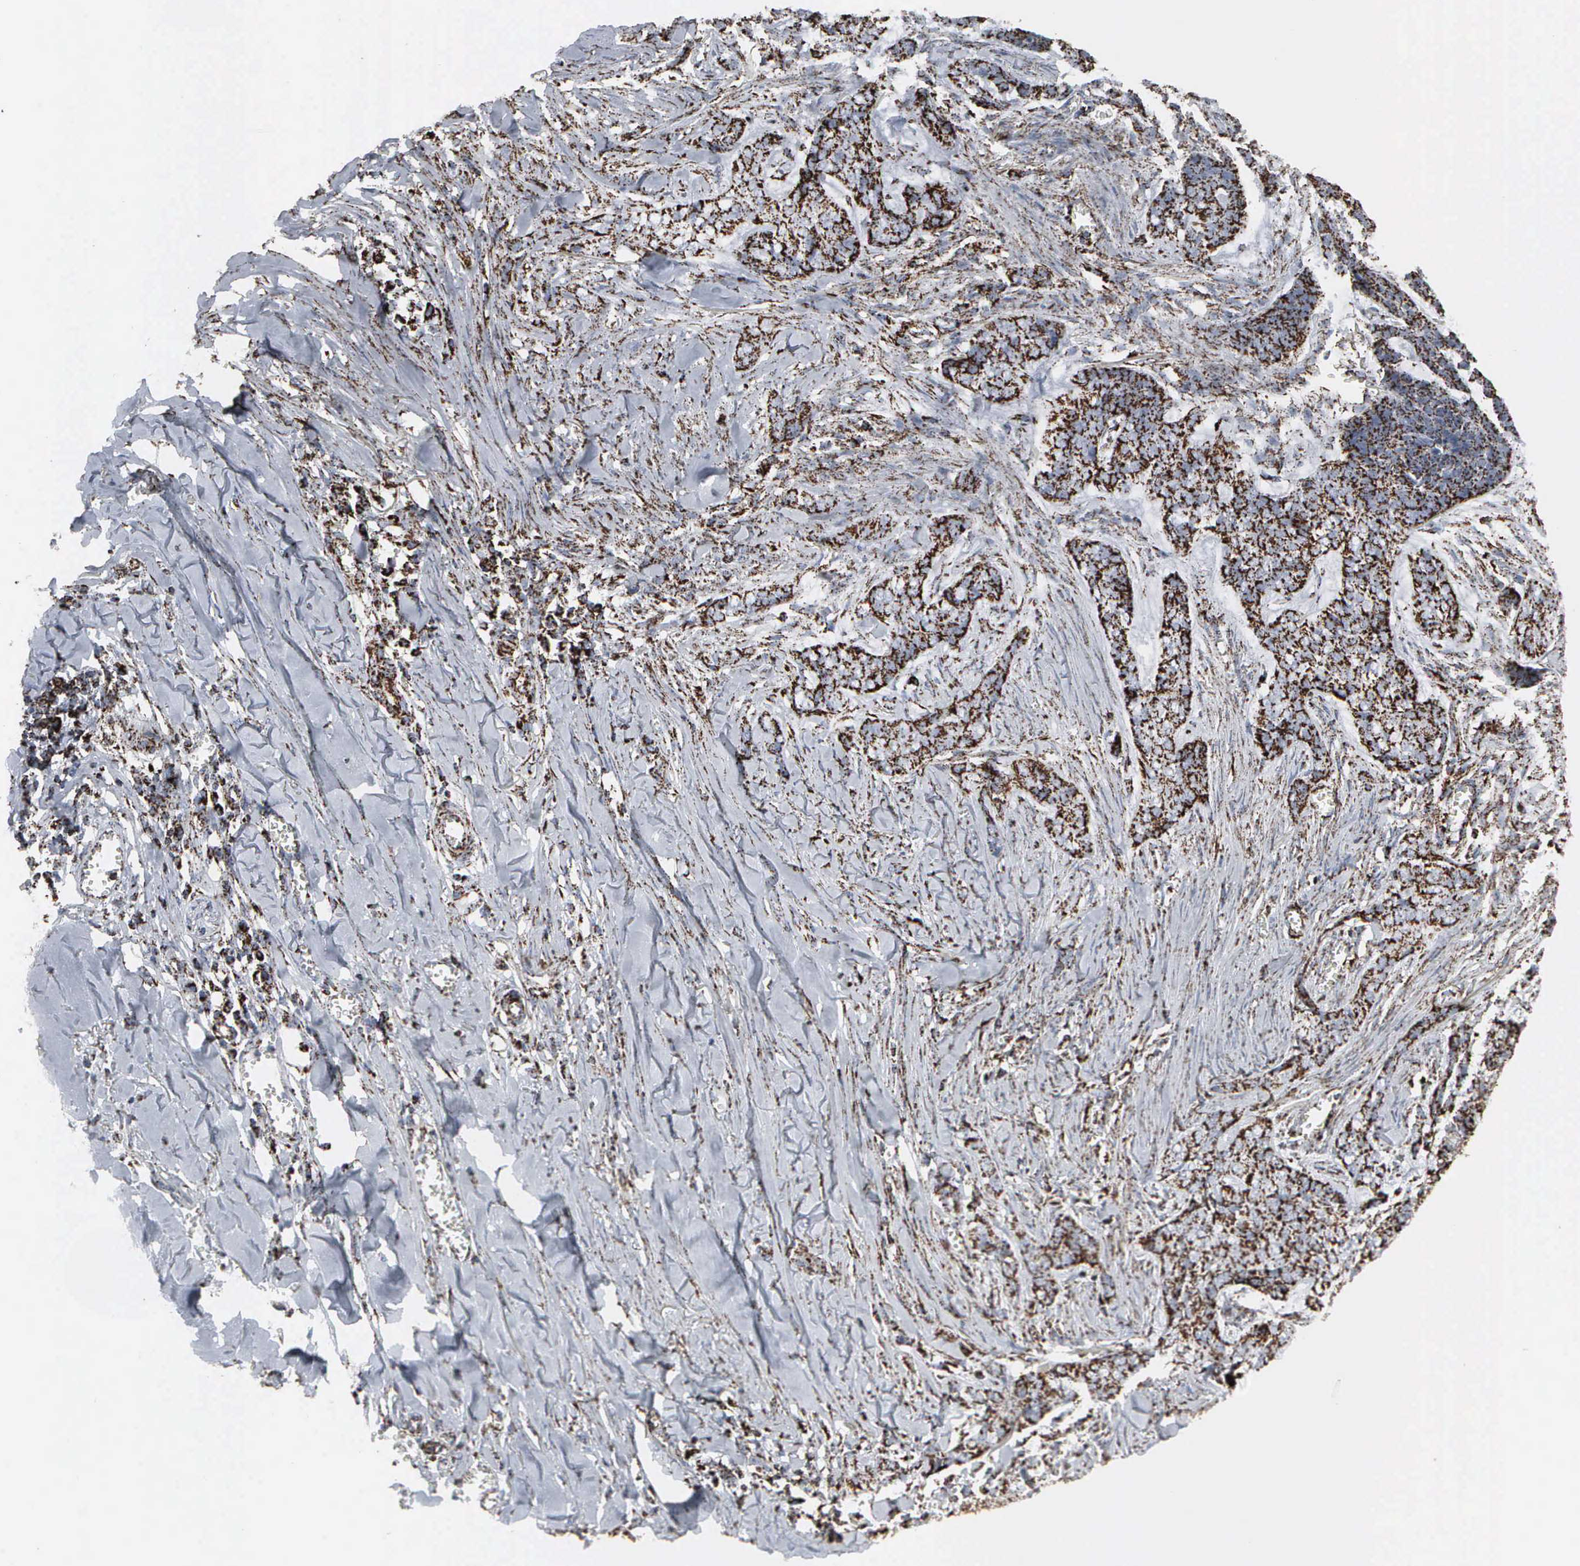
{"staining": {"intensity": "strong", "quantity": ">75%", "location": "cytoplasmic/membranous"}, "tissue": "skin cancer", "cell_type": "Tumor cells", "image_type": "cancer", "snomed": [{"axis": "morphology", "description": "Normal tissue, NOS"}, {"axis": "morphology", "description": "Basal cell carcinoma"}, {"axis": "topography", "description": "Skin"}], "caption": "Protein expression by IHC displays strong cytoplasmic/membranous positivity in approximately >75% of tumor cells in skin cancer (basal cell carcinoma). (Brightfield microscopy of DAB IHC at high magnification).", "gene": "HSPA9", "patient": {"sex": "female", "age": 65}}